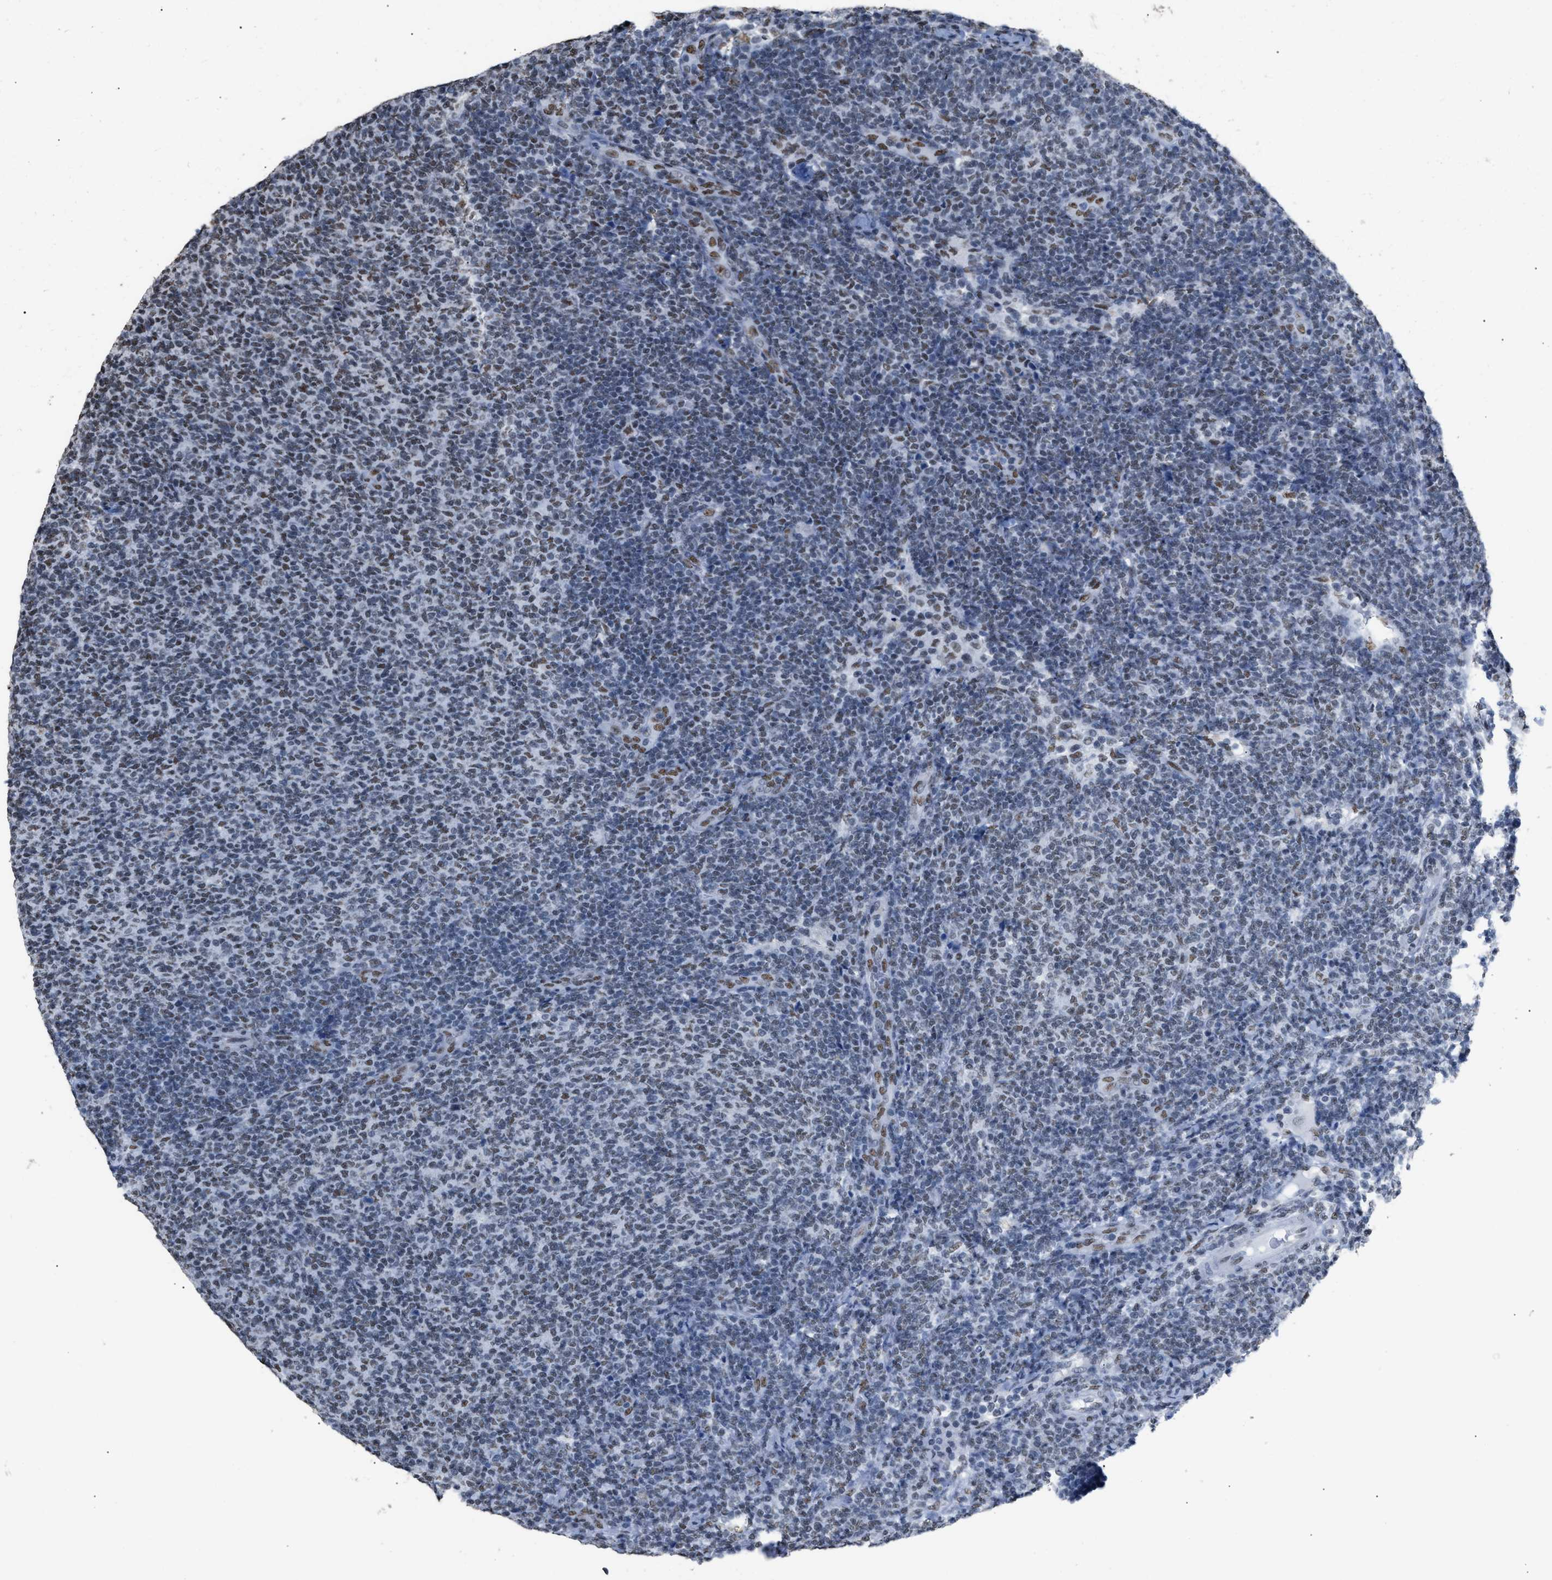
{"staining": {"intensity": "weak", "quantity": "<25%", "location": "nuclear"}, "tissue": "lymphoma", "cell_type": "Tumor cells", "image_type": "cancer", "snomed": [{"axis": "morphology", "description": "Malignant lymphoma, non-Hodgkin's type, Low grade"}, {"axis": "topography", "description": "Lymph node"}], "caption": "Lymphoma was stained to show a protein in brown. There is no significant expression in tumor cells.", "gene": "CCAR2", "patient": {"sex": "male", "age": 66}}